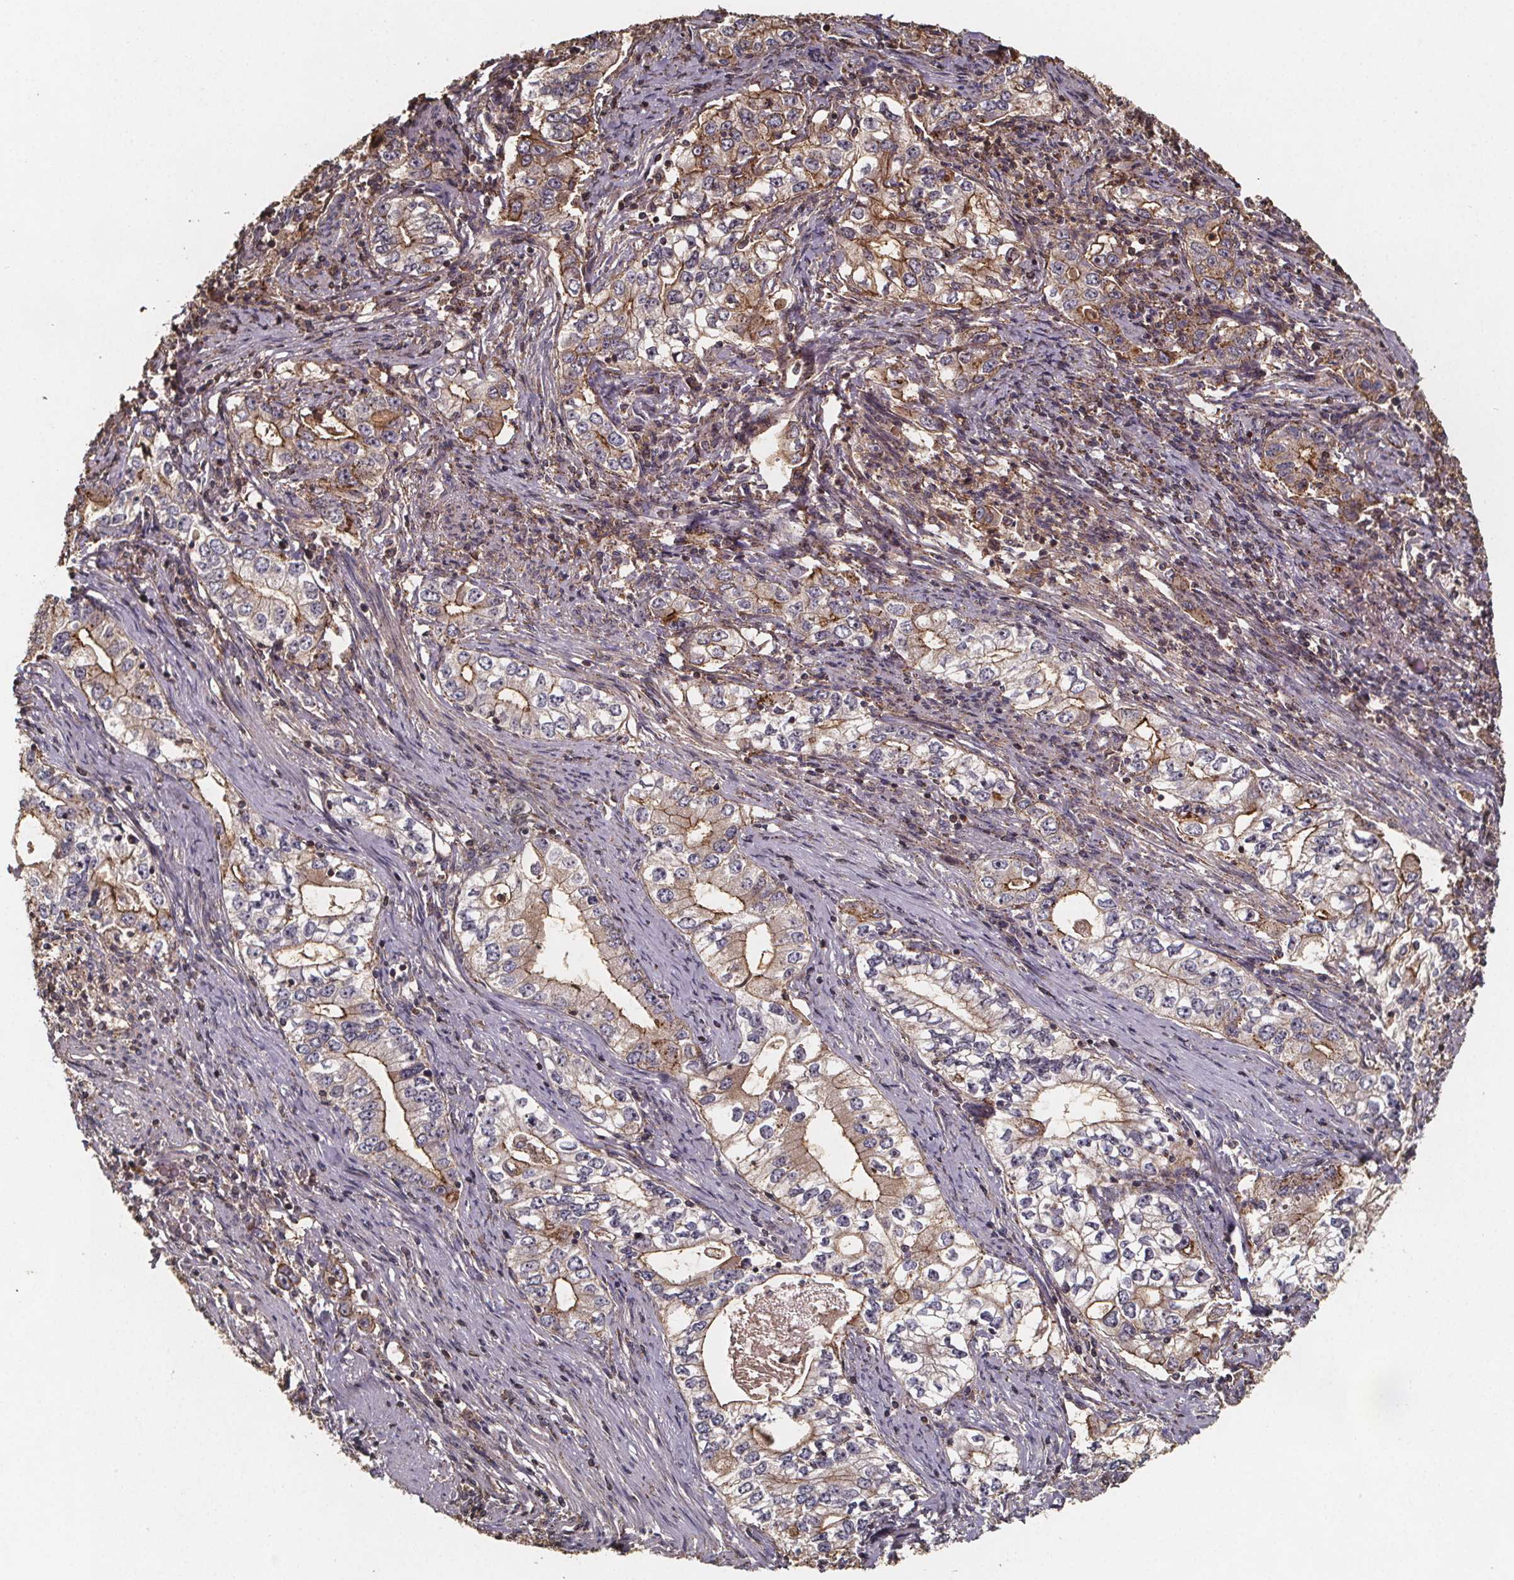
{"staining": {"intensity": "moderate", "quantity": ">75%", "location": "cytoplasmic/membranous"}, "tissue": "stomach cancer", "cell_type": "Tumor cells", "image_type": "cancer", "snomed": [{"axis": "morphology", "description": "Adenocarcinoma, NOS"}, {"axis": "topography", "description": "Stomach, lower"}], "caption": "Tumor cells demonstrate moderate cytoplasmic/membranous expression in about >75% of cells in adenocarcinoma (stomach).", "gene": "ZNF879", "patient": {"sex": "female", "age": 72}}